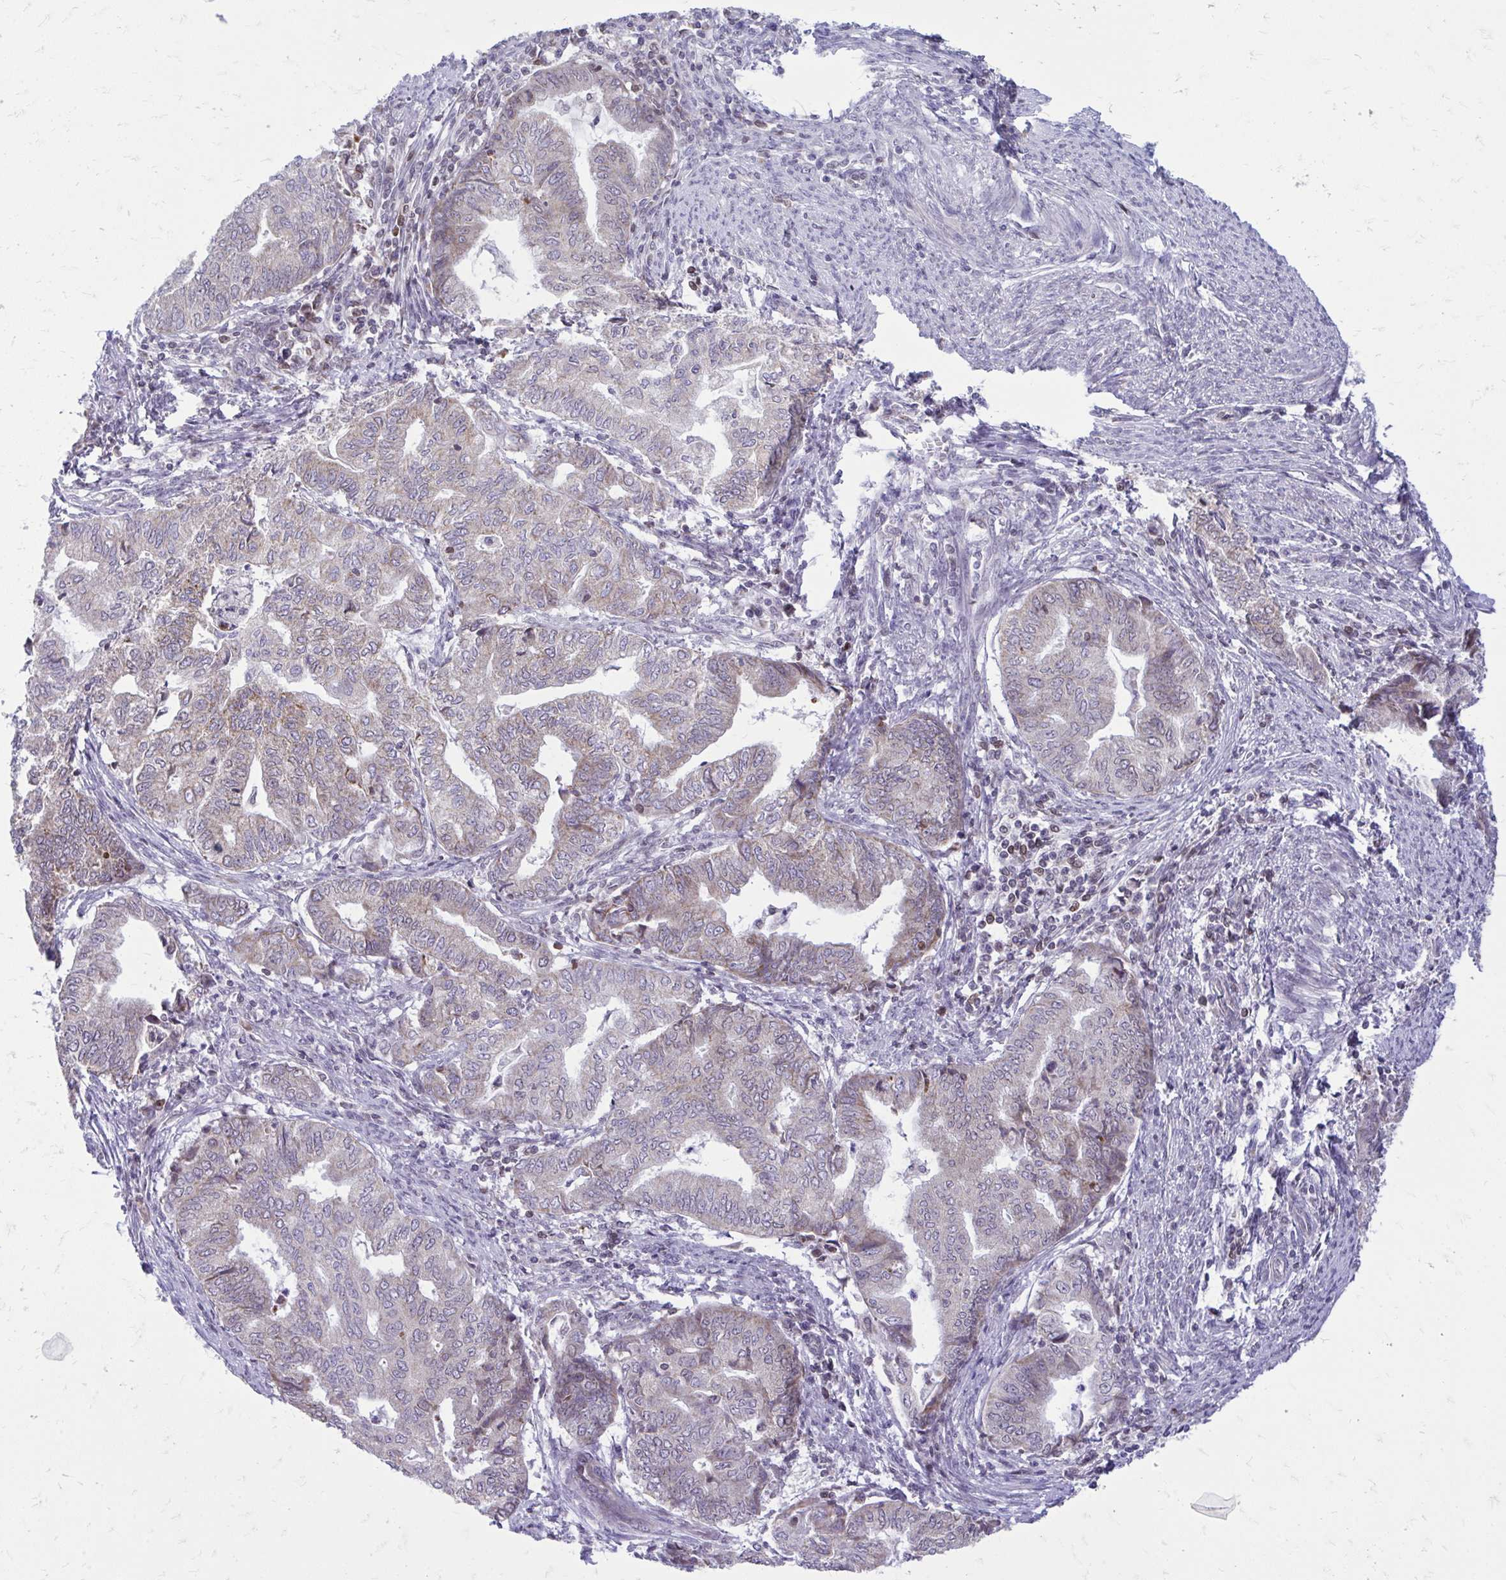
{"staining": {"intensity": "weak", "quantity": "<25%", "location": "cytoplasmic/membranous"}, "tissue": "endometrial cancer", "cell_type": "Tumor cells", "image_type": "cancer", "snomed": [{"axis": "morphology", "description": "Adenocarcinoma, NOS"}, {"axis": "topography", "description": "Endometrium"}], "caption": "Endometrial cancer stained for a protein using IHC displays no expression tumor cells.", "gene": "RPS6KA2", "patient": {"sex": "female", "age": 79}}